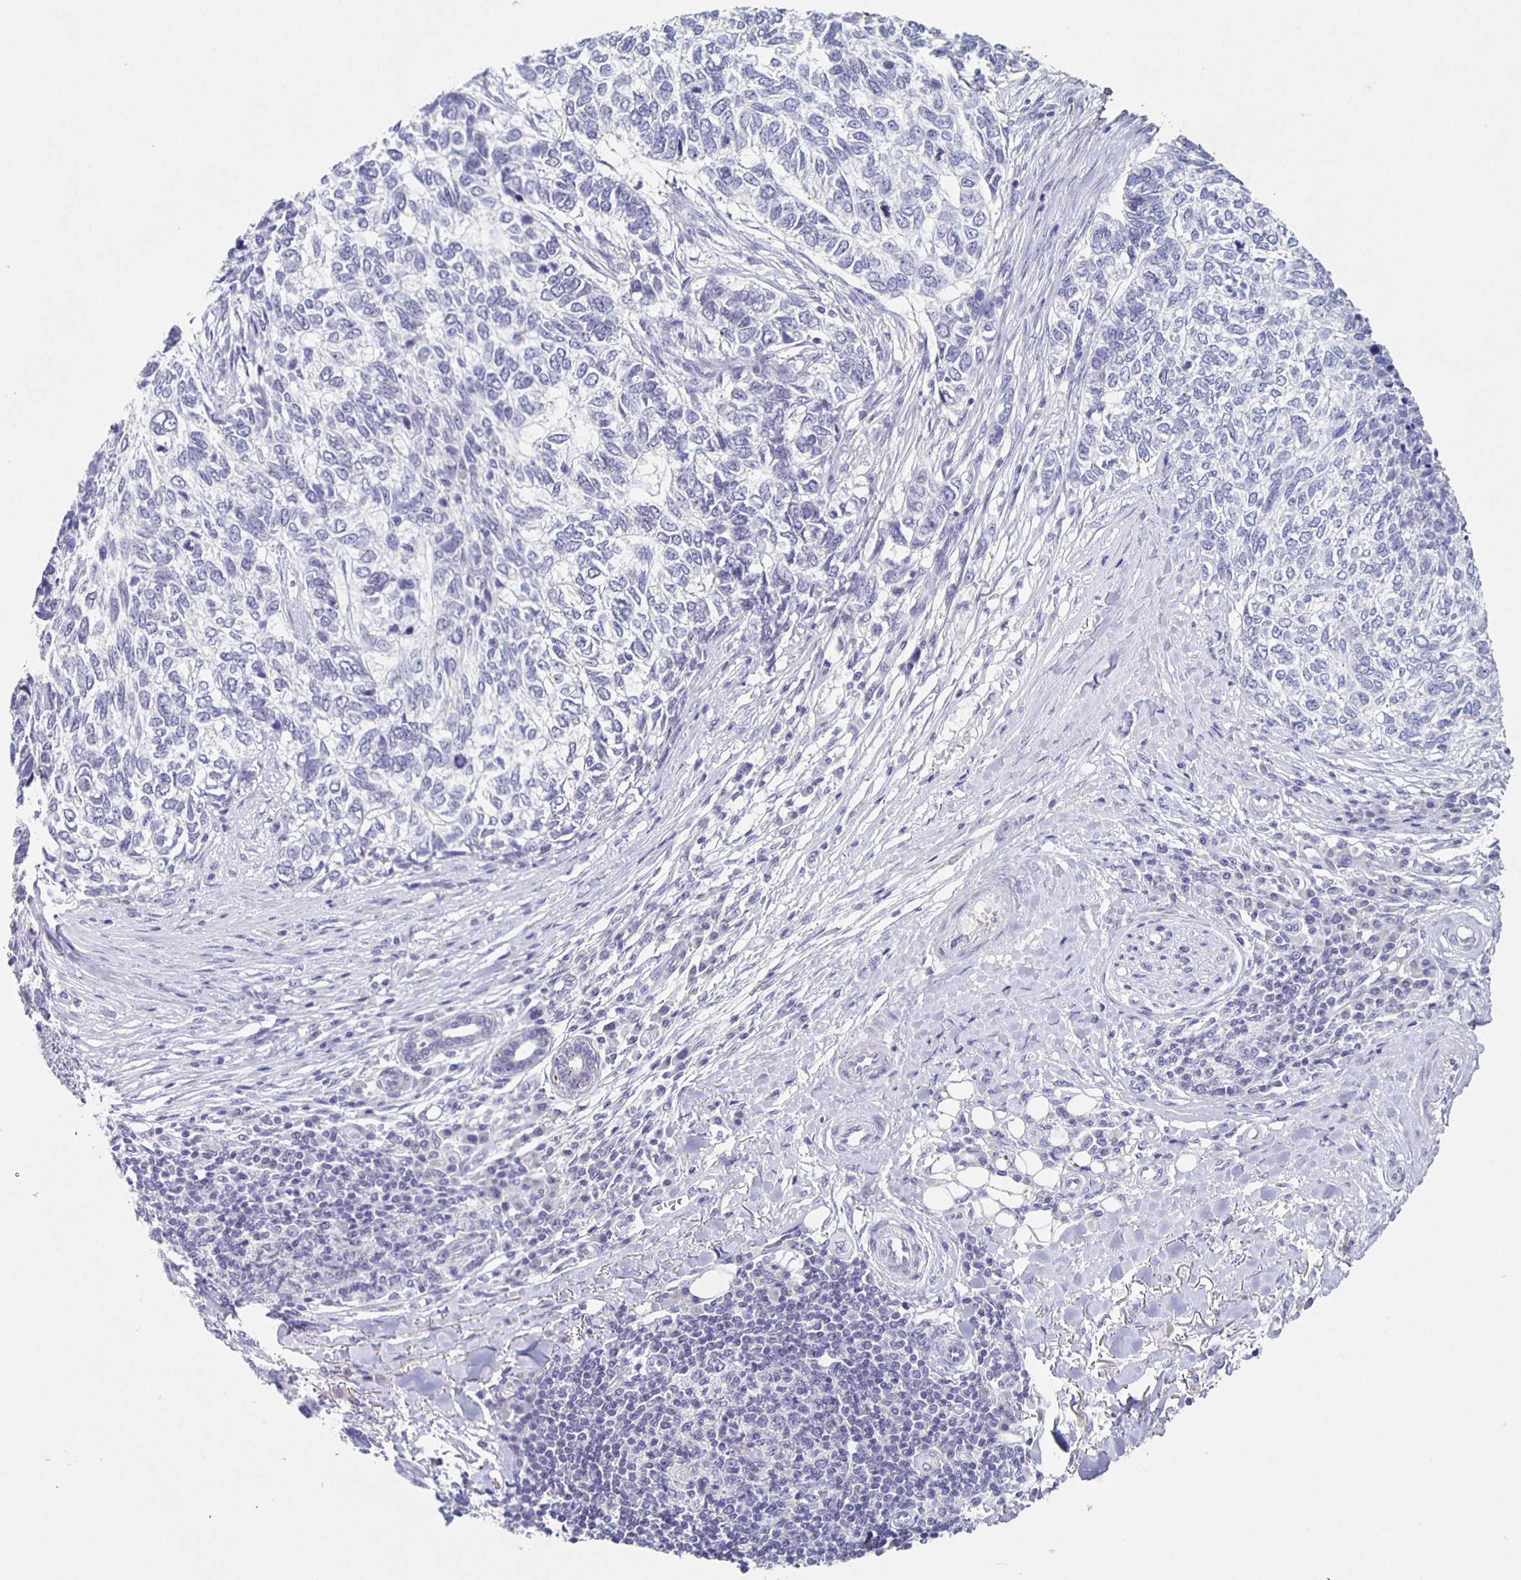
{"staining": {"intensity": "negative", "quantity": "none", "location": "none"}, "tissue": "skin cancer", "cell_type": "Tumor cells", "image_type": "cancer", "snomed": [{"axis": "morphology", "description": "Basal cell carcinoma"}, {"axis": "topography", "description": "Skin"}], "caption": "This histopathology image is of skin basal cell carcinoma stained with immunohistochemistry to label a protein in brown with the nuclei are counter-stained blue. There is no positivity in tumor cells.", "gene": "CARNS1", "patient": {"sex": "female", "age": 65}}